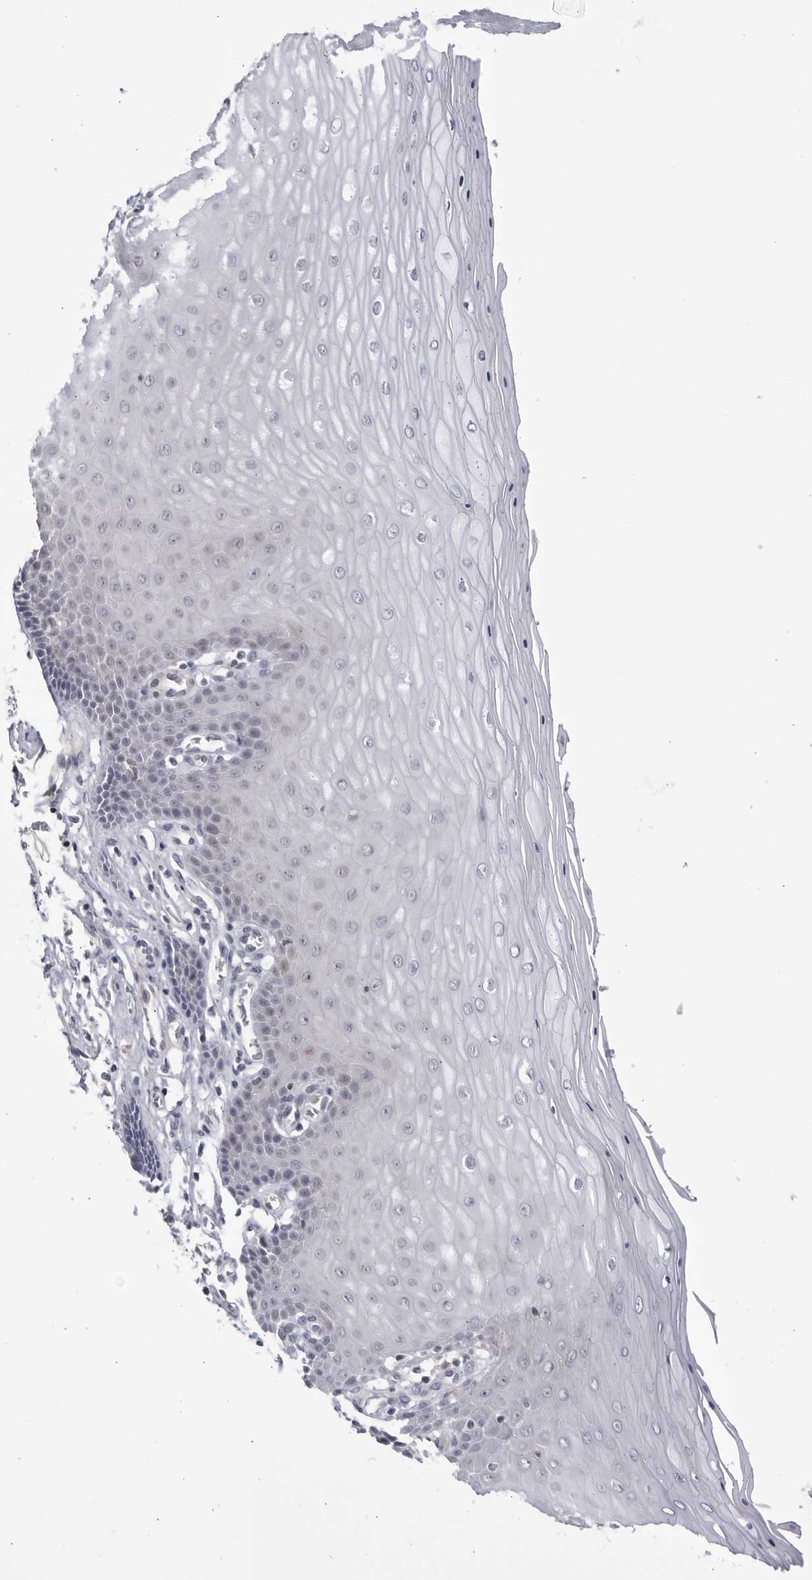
{"staining": {"intensity": "negative", "quantity": "none", "location": "none"}, "tissue": "cervix", "cell_type": "Glandular cells", "image_type": "normal", "snomed": [{"axis": "morphology", "description": "Normal tissue, NOS"}, {"axis": "topography", "description": "Cervix"}], "caption": "Immunohistochemical staining of benign human cervix demonstrates no significant staining in glandular cells.", "gene": "CNBD1", "patient": {"sex": "female", "age": 55}}